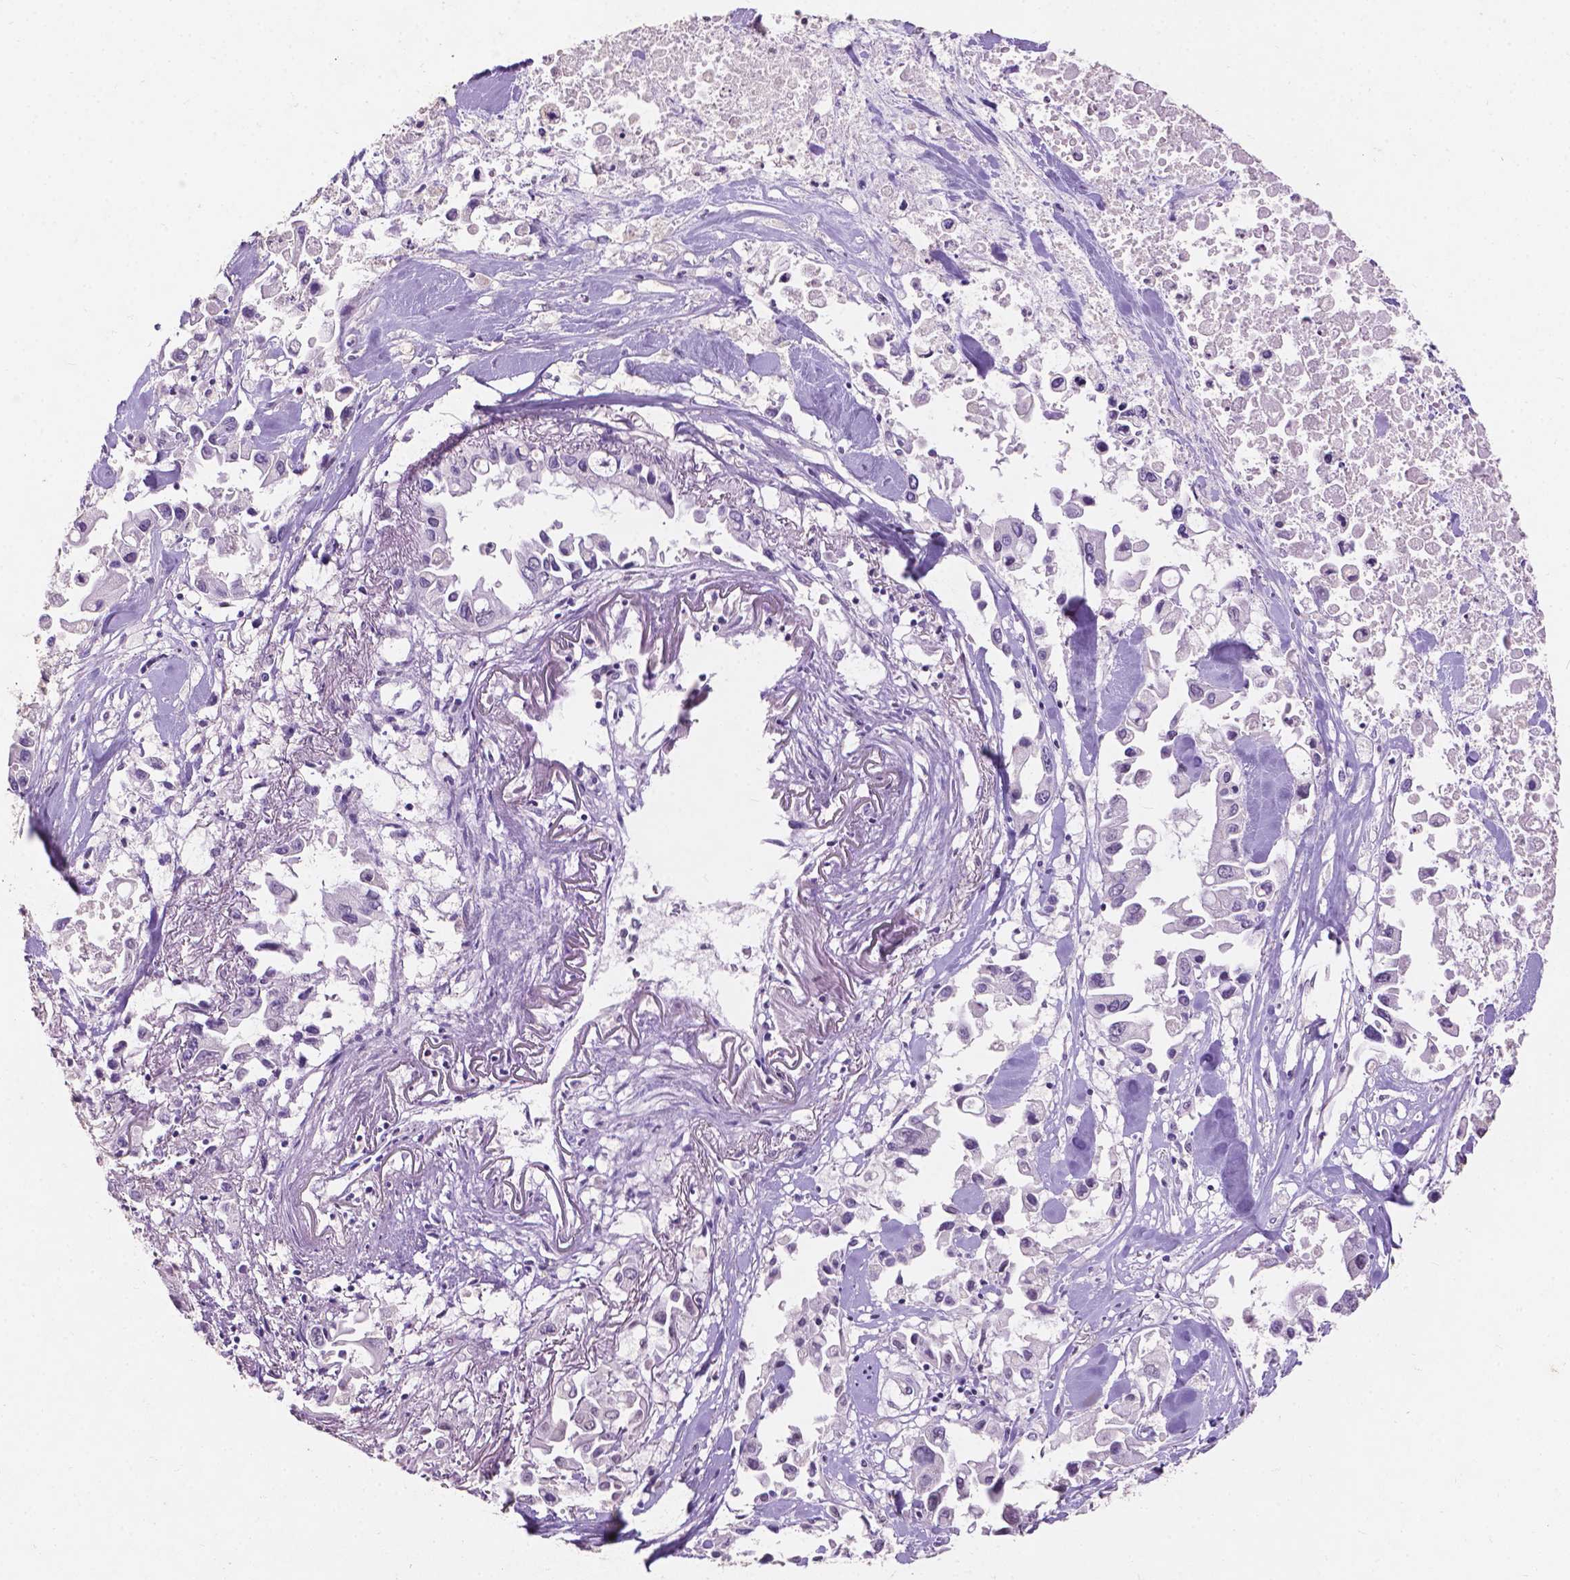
{"staining": {"intensity": "negative", "quantity": "none", "location": "none"}, "tissue": "pancreatic cancer", "cell_type": "Tumor cells", "image_type": "cancer", "snomed": [{"axis": "morphology", "description": "Adenocarcinoma, NOS"}, {"axis": "topography", "description": "Pancreas"}], "caption": "Immunohistochemical staining of human adenocarcinoma (pancreatic) displays no significant expression in tumor cells.", "gene": "COIL", "patient": {"sex": "female", "age": 83}}